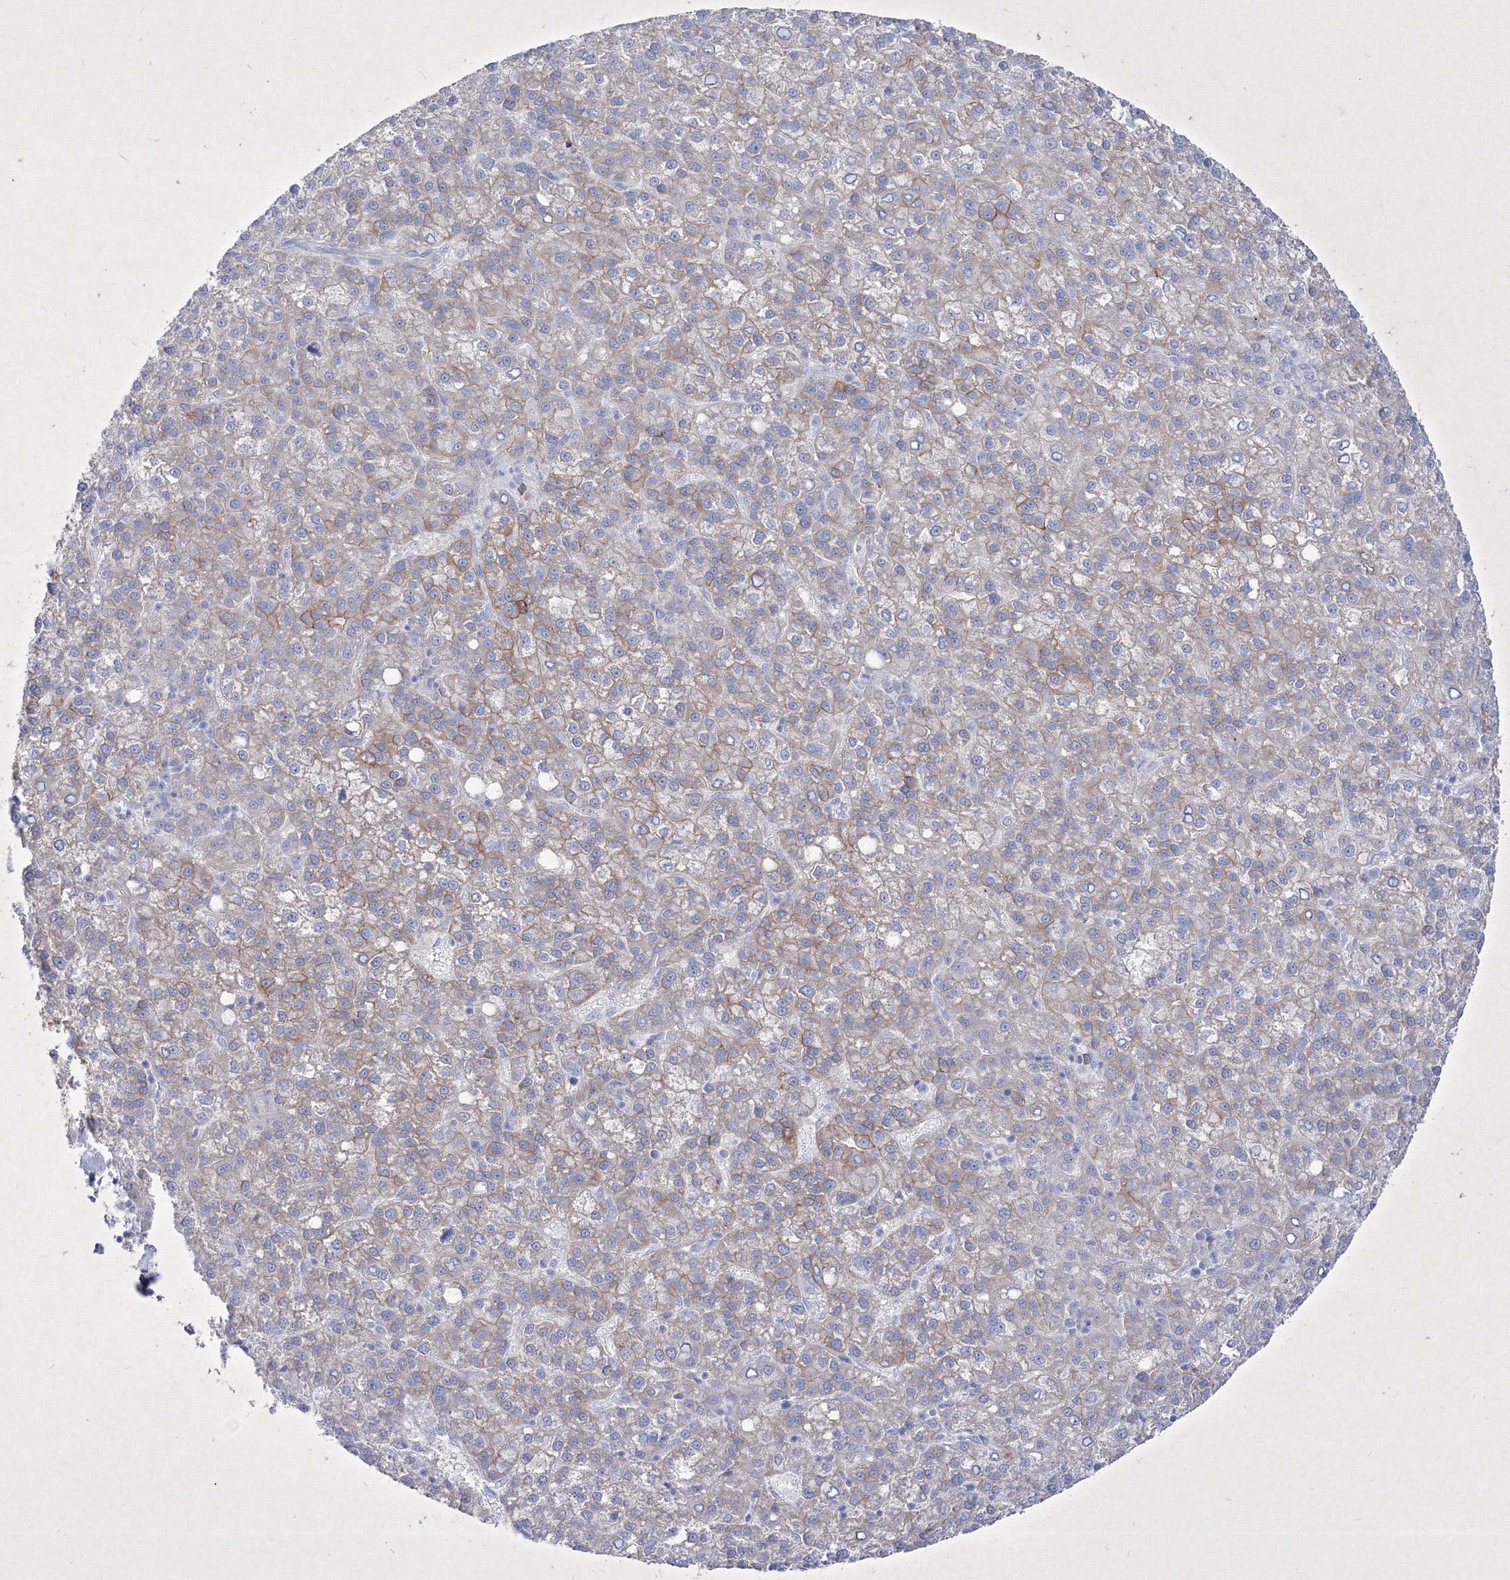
{"staining": {"intensity": "weak", "quantity": "25%-75%", "location": "cytoplasmic/membranous"}, "tissue": "liver cancer", "cell_type": "Tumor cells", "image_type": "cancer", "snomed": [{"axis": "morphology", "description": "Carcinoma, Hepatocellular, NOS"}, {"axis": "topography", "description": "Liver"}], "caption": "The micrograph displays a brown stain indicating the presence of a protein in the cytoplasmic/membranous of tumor cells in hepatocellular carcinoma (liver). The protein of interest is shown in brown color, while the nuclei are stained blue.", "gene": "TMEM139", "patient": {"sex": "female", "age": 58}}